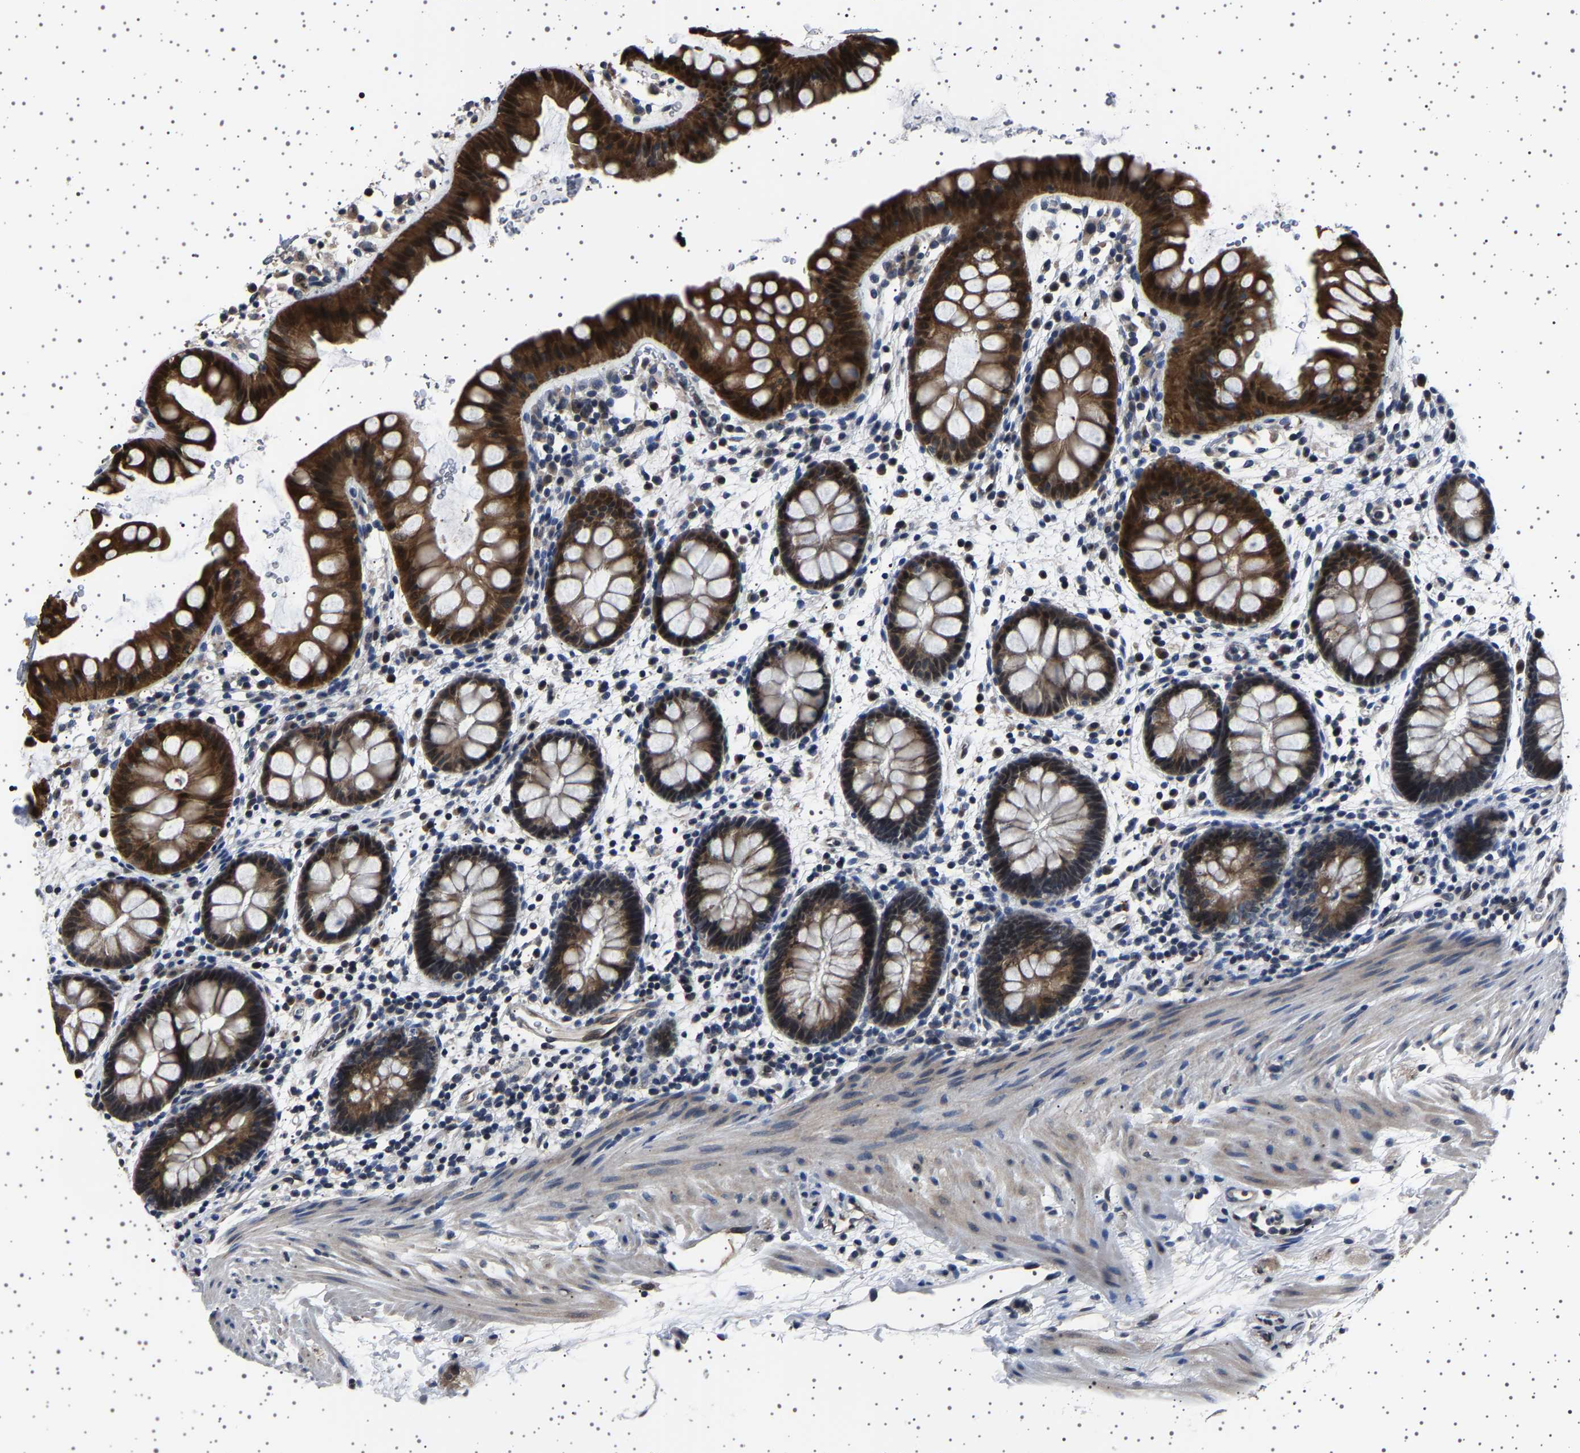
{"staining": {"intensity": "strong", "quantity": ">75%", "location": "cytoplasmic/membranous,nuclear"}, "tissue": "rectum", "cell_type": "Glandular cells", "image_type": "normal", "snomed": [{"axis": "morphology", "description": "Normal tissue, NOS"}, {"axis": "topography", "description": "Rectum"}], "caption": "Immunohistochemical staining of normal rectum exhibits high levels of strong cytoplasmic/membranous,nuclear positivity in about >75% of glandular cells. The staining was performed using DAB, with brown indicating positive protein expression. Nuclei are stained blue with hematoxylin.", "gene": "IL10RB", "patient": {"sex": "female", "age": 24}}